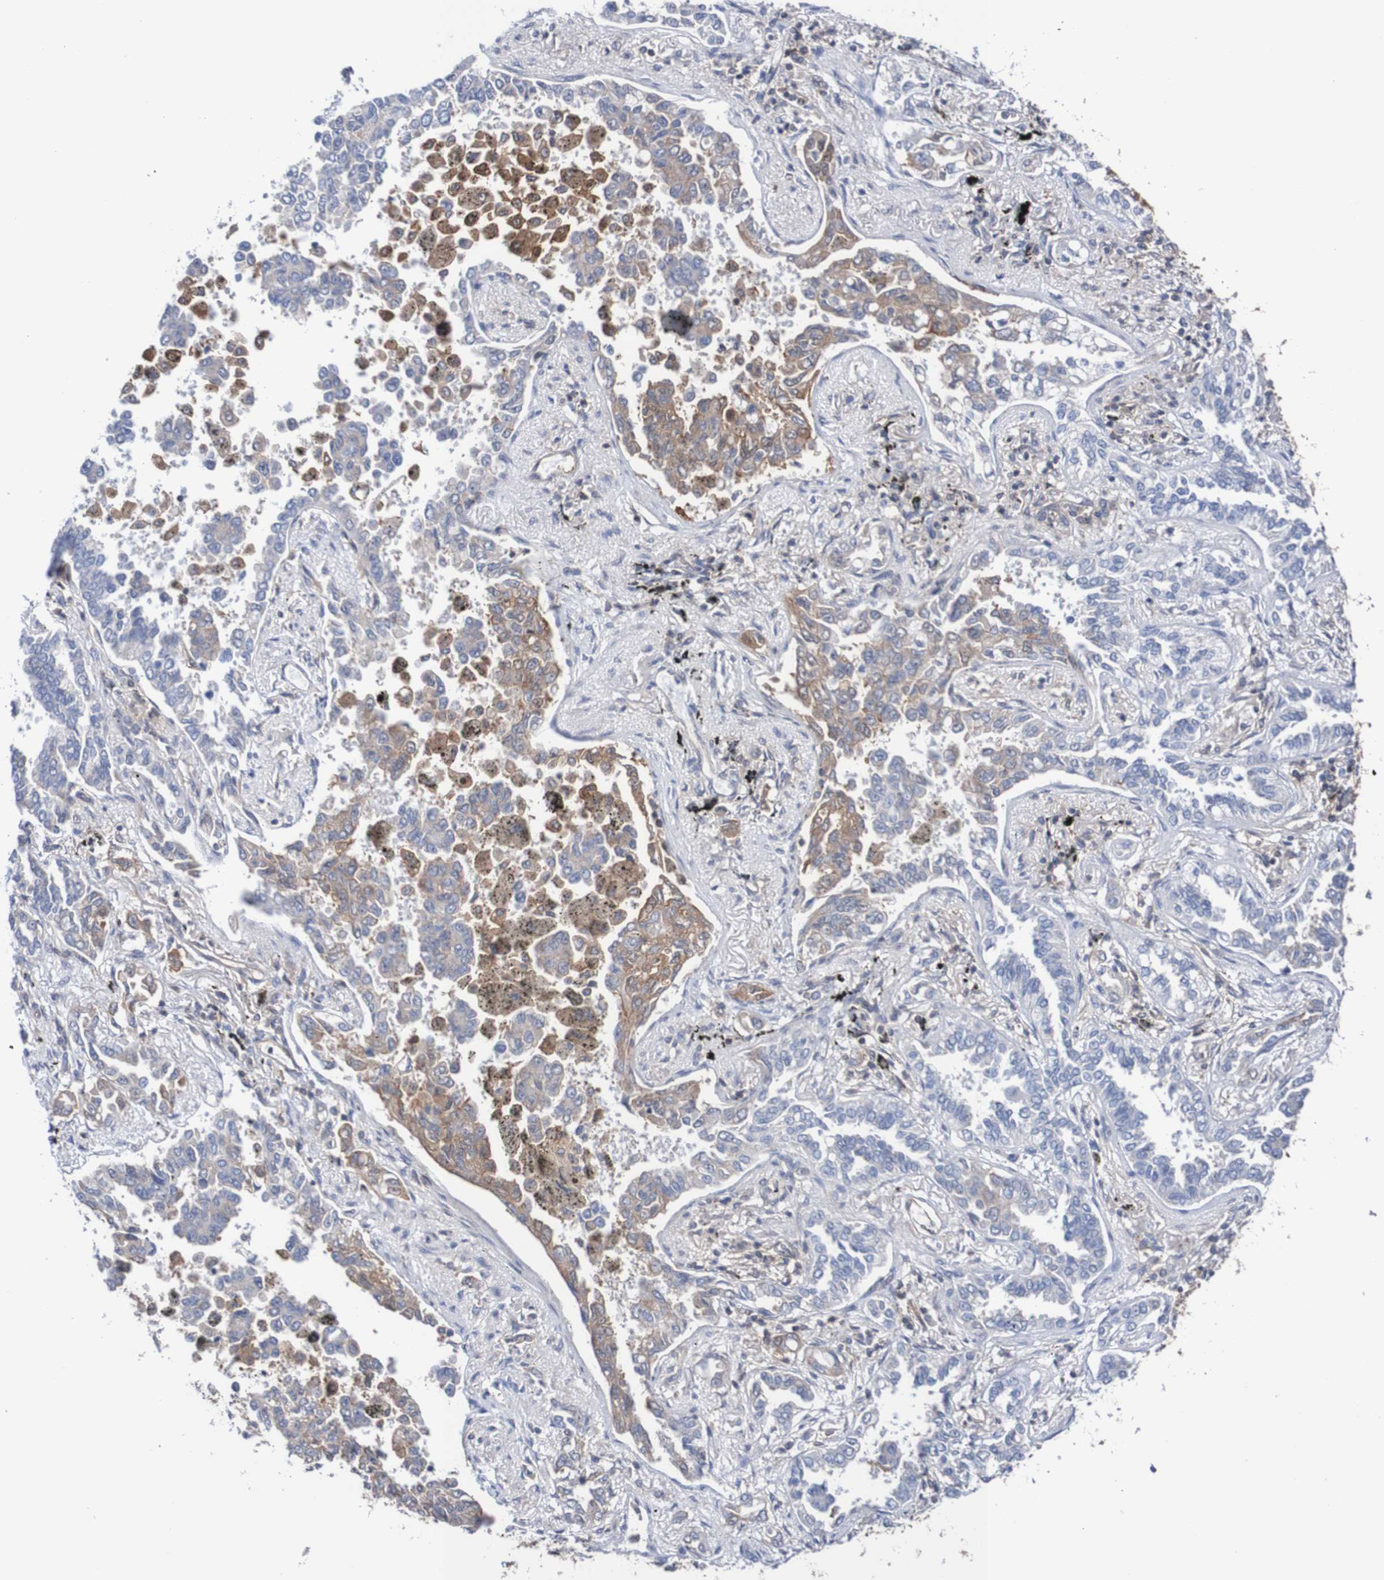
{"staining": {"intensity": "weak", "quantity": "<25%", "location": "cytoplasmic/membranous"}, "tissue": "lung cancer", "cell_type": "Tumor cells", "image_type": "cancer", "snomed": [{"axis": "morphology", "description": "Normal tissue, NOS"}, {"axis": "morphology", "description": "Adenocarcinoma, NOS"}, {"axis": "topography", "description": "Lung"}], "caption": "Immunohistochemical staining of human lung cancer shows no significant positivity in tumor cells. (Stains: DAB (3,3'-diaminobenzidine) IHC with hematoxylin counter stain, Microscopy: brightfield microscopy at high magnification).", "gene": "RIGI", "patient": {"sex": "male", "age": 59}}